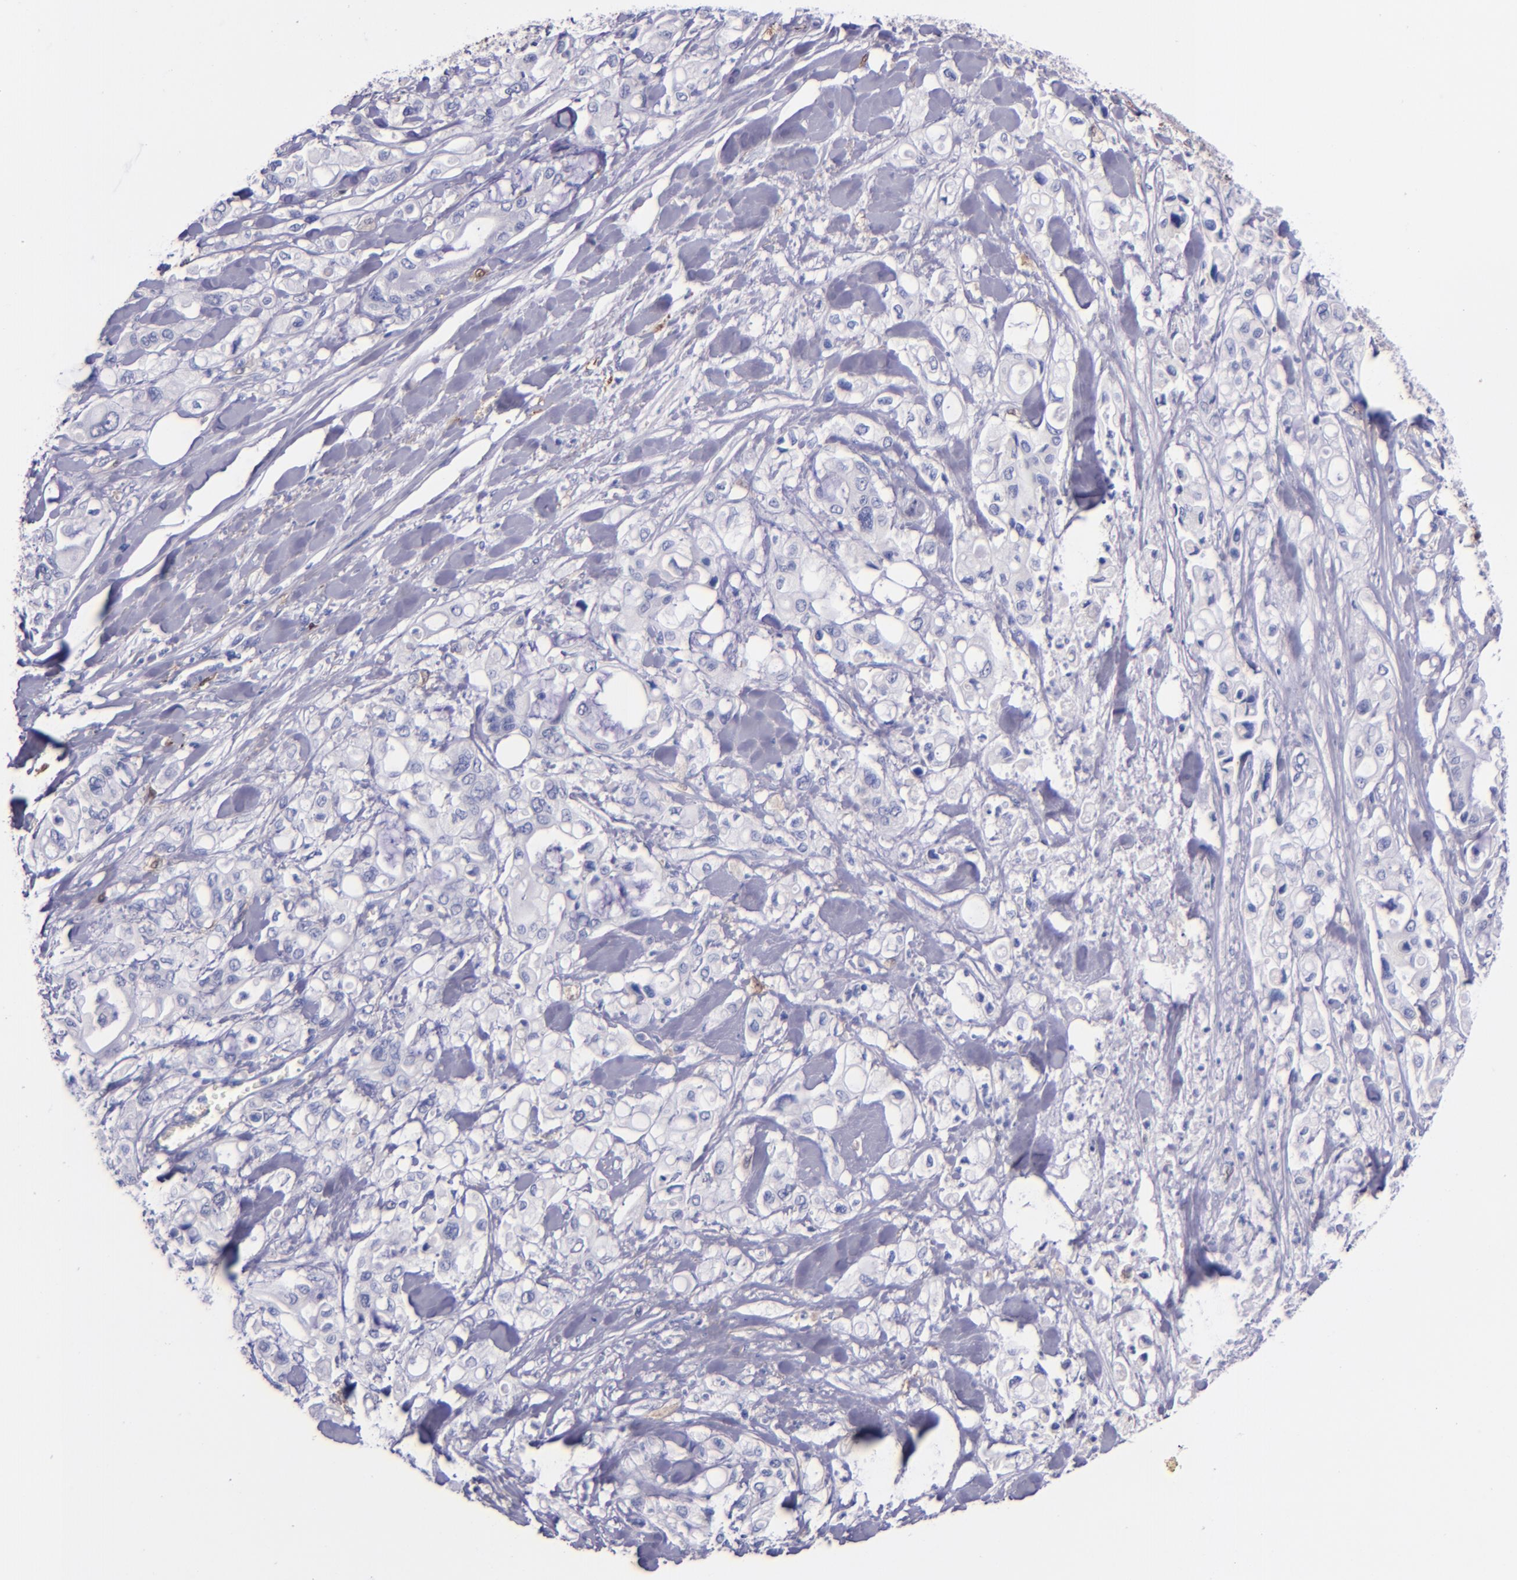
{"staining": {"intensity": "negative", "quantity": "none", "location": "none"}, "tissue": "pancreatic cancer", "cell_type": "Tumor cells", "image_type": "cancer", "snomed": [{"axis": "morphology", "description": "Adenocarcinoma, NOS"}, {"axis": "topography", "description": "Pancreas"}], "caption": "There is no significant staining in tumor cells of pancreatic cancer (adenocarcinoma).", "gene": "F13A1", "patient": {"sex": "male", "age": 70}}